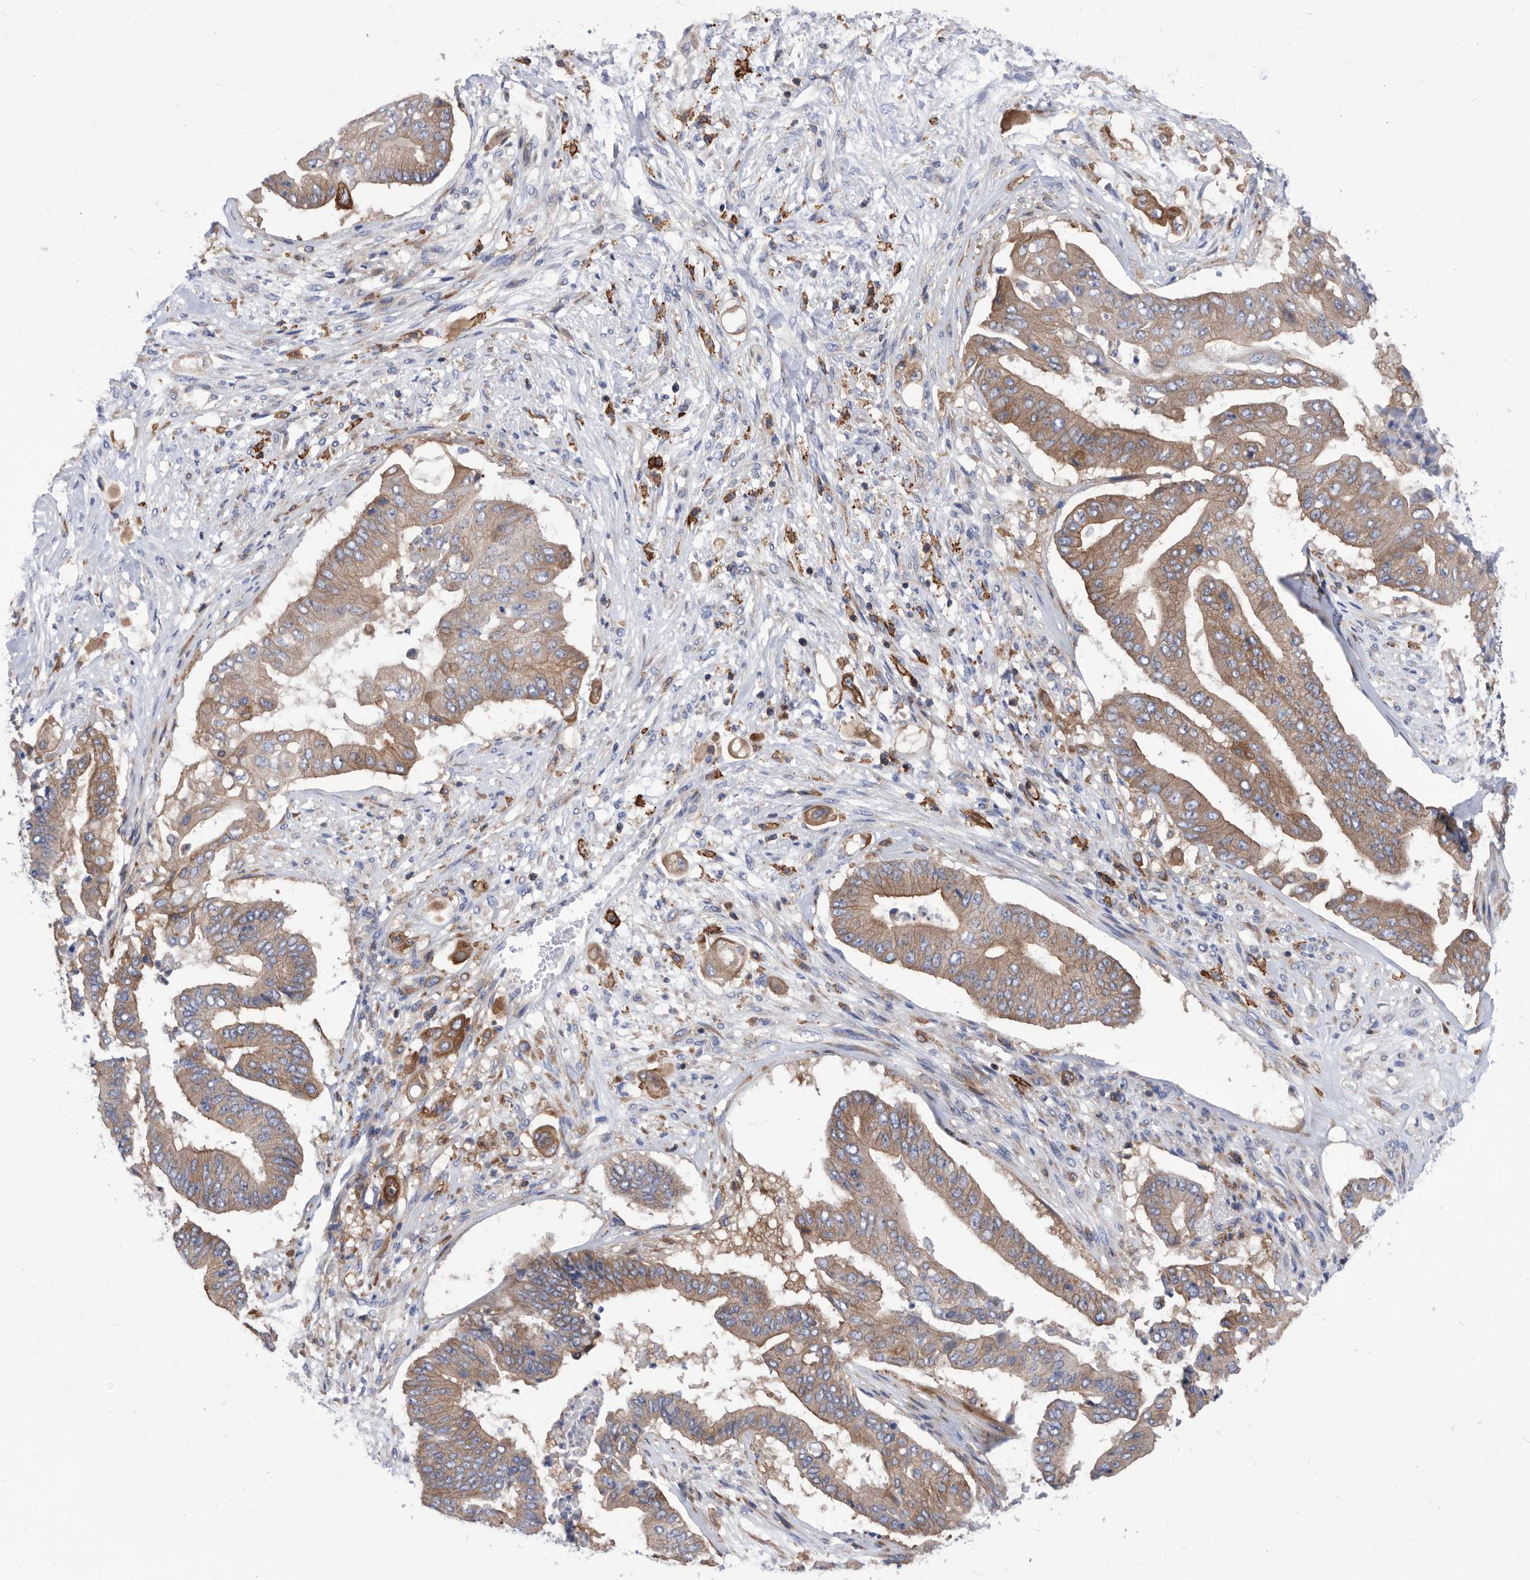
{"staining": {"intensity": "moderate", "quantity": ">75%", "location": "cytoplasmic/membranous"}, "tissue": "pancreatic cancer", "cell_type": "Tumor cells", "image_type": "cancer", "snomed": [{"axis": "morphology", "description": "Adenocarcinoma, NOS"}, {"axis": "topography", "description": "Pancreas"}], "caption": "IHC histopathology image of neoplastic tissue: human adenocarcinoma (pancreatic) stained using immunohistochemistry (IHC) exhibits medium levels of moderate protein expression localized specifically in the cytoplasmic/membranous of tumor cells, appearing as a cytoplasmic/membranous brown color.", "gene": "SMG7", "patient": {"sex": "female", "age": 77}}